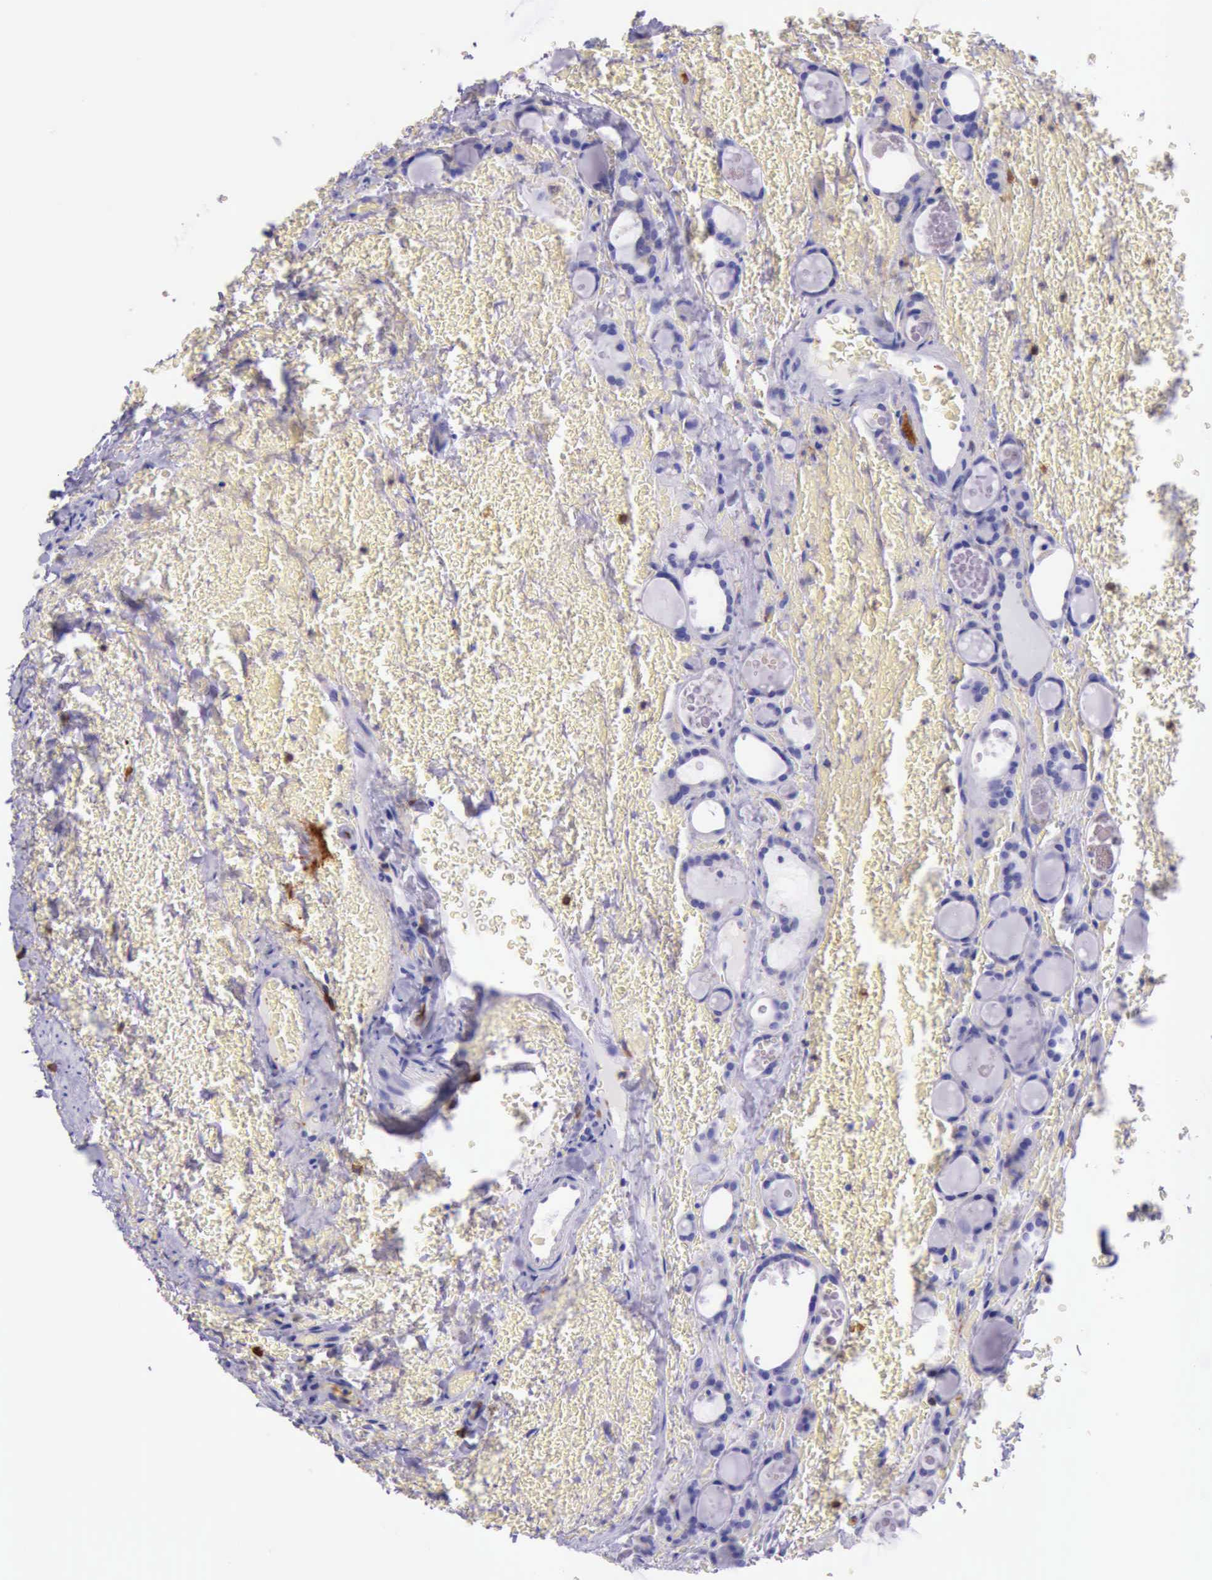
{"staining": {"intensity": "negative", "quantity": "none", "location": "none"}, "tissue": "thyroid cancer", "cell_type": "Tumor cells", "image_type": "cancer", "snomed": [{"axis": "morphology", "description": "Follicular adenoma carcinoma, NOS"}, {"axis": "topography", "description": "Thyroid gland"}], "caption": "Protein analysis of thyroid cancer (follicular adenoma carcinoma) exhibits no significant expression in tumor cells.", "gene": "BTK", "patient": {"sex": "female", "age": 71}}